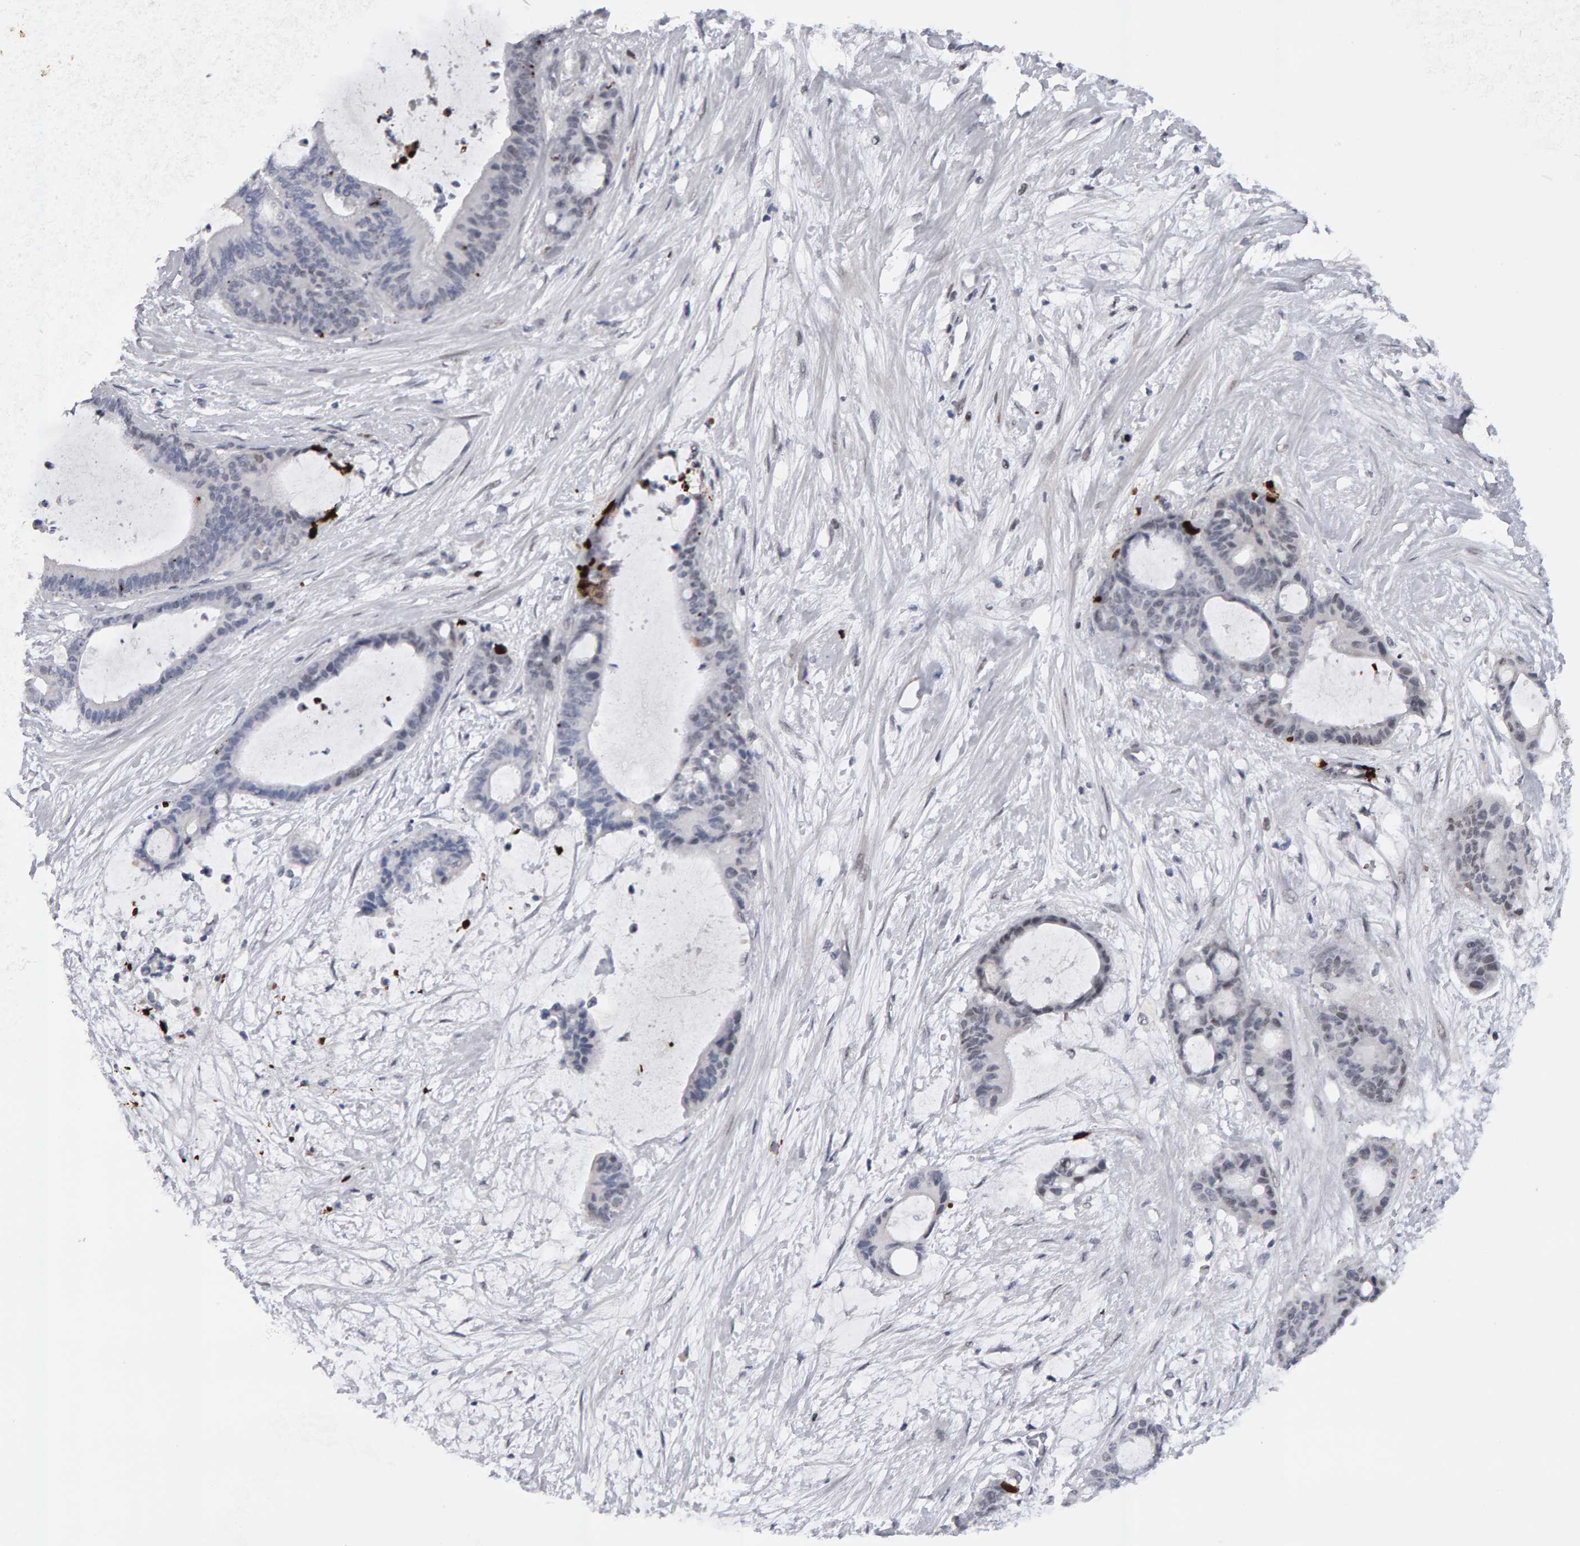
{"staining": {"intensity": "weak", "quantity": "<25%", "location": "nuclear"}, "tissue": "liver cancer", "cell_type": "Tumor cells", "image_type": "cancer", "snomed": [{"axis": "morphology", "description": "Cholangiocarcinoma"}, {"axis": "topography", "description": "Liver"}], "caption": "High power microscopy micrograph of an immunohistochemistry (IHC) image of liver cancer (cholangiocarcinoma), revealing no significant staining in tumor cells.", "gene": "IPO8", "patient": {"sex": "female", "age": 73}}